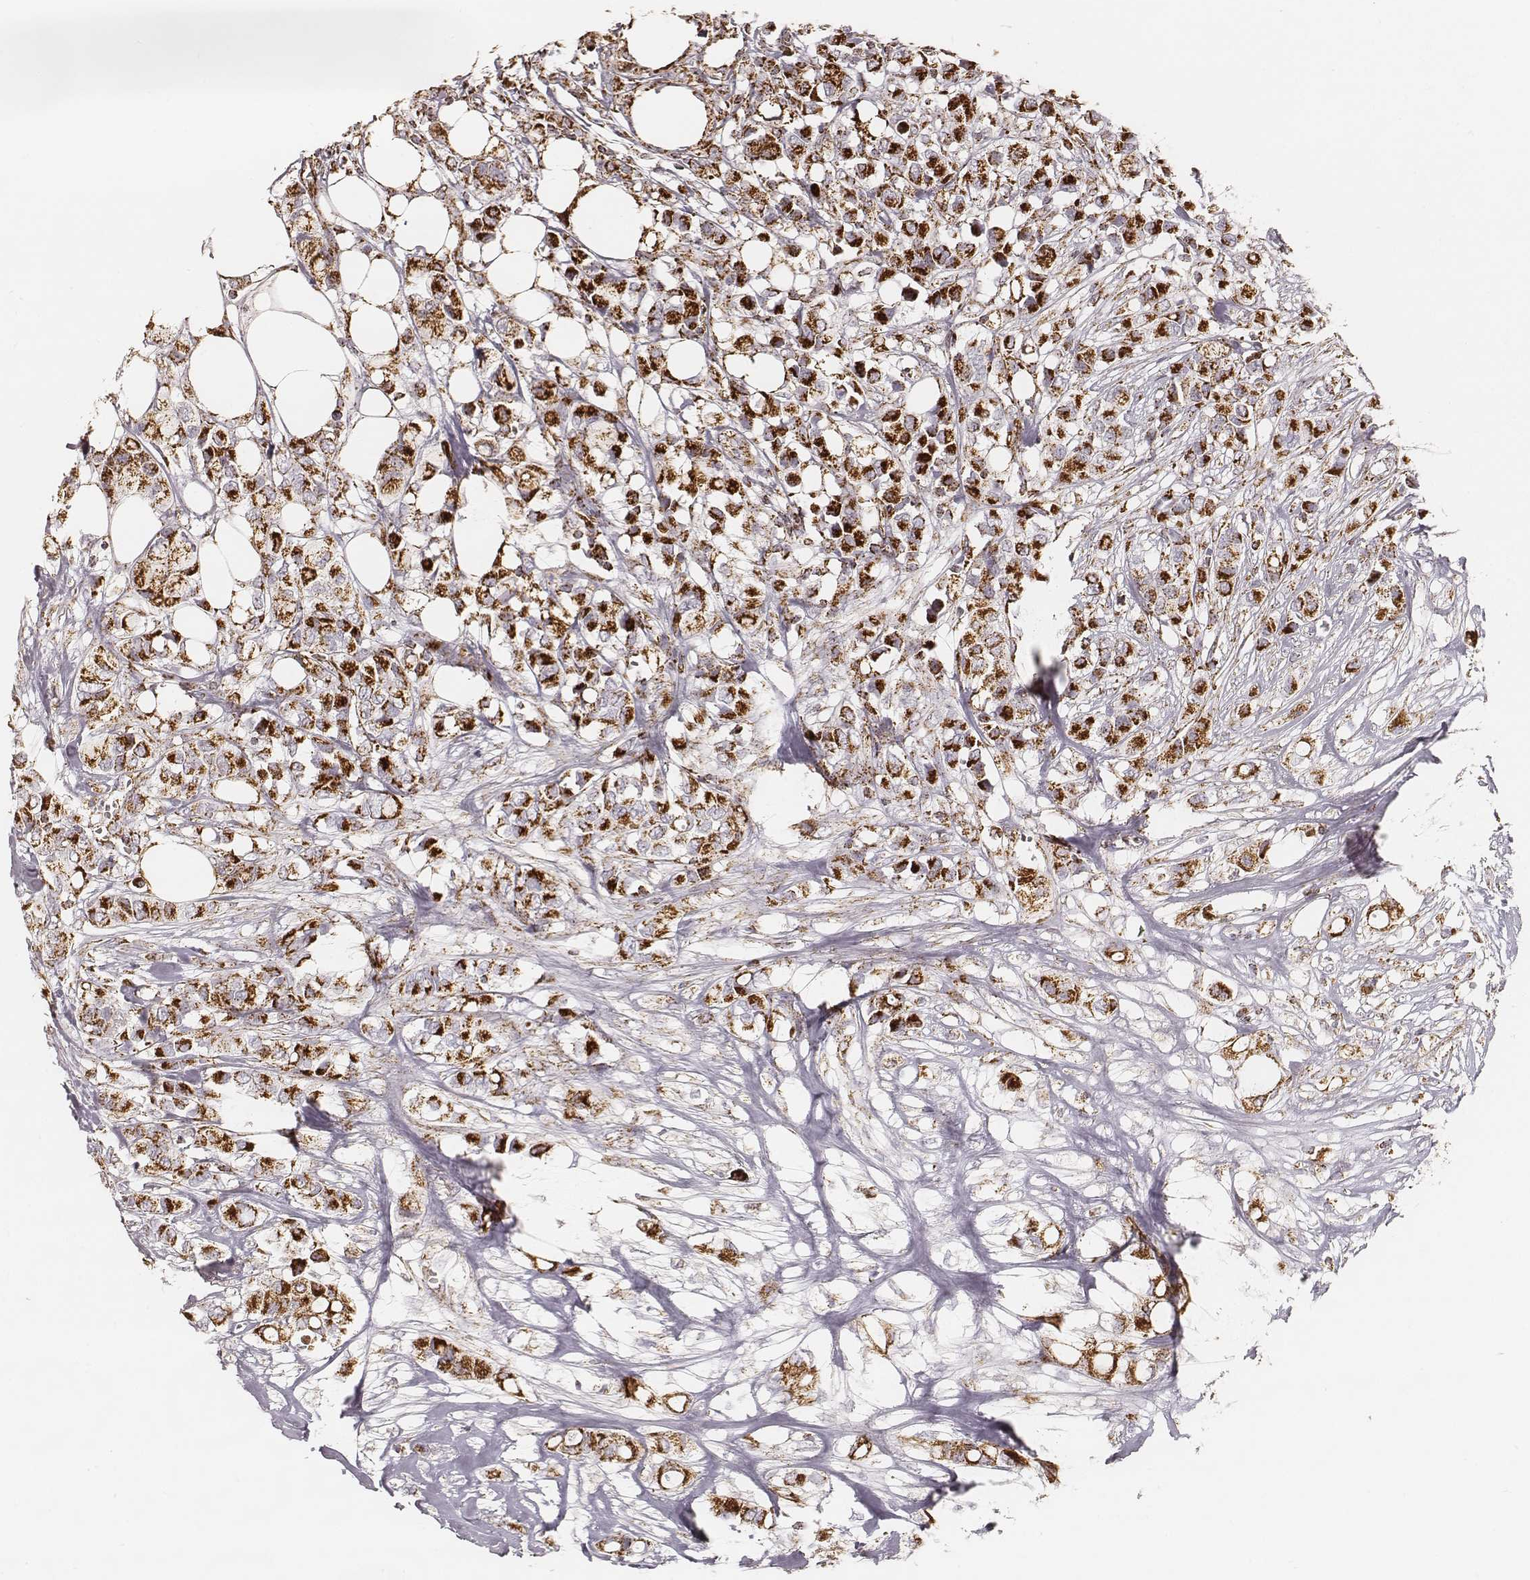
{"staining": {"intensity": "strong", "quantity": ">75%", "location": "cytoplasmic/membranous"}, "tissue": "breast cancer", "cell_type": "Tumor cells", "image_type": "cancer", "snomed": [{"axis": "morphology", "description": "Duct carcinoma"}, {"axis": "topography", "description": "Breast"}], "caption": "Immunohistochemistry (IHC) (DAB (3,3'-diaminobenzidine)) staining of breast cancer (invasive ductal carcinoma) demonstrates strong cytoplasmic/membranous protein expression in about >75% of tumor cells. The protein of interest is shown in brown color, while the nuclei are stained blue.", "gene": "CS", "patient": {"sex": "female", "age": 85}}